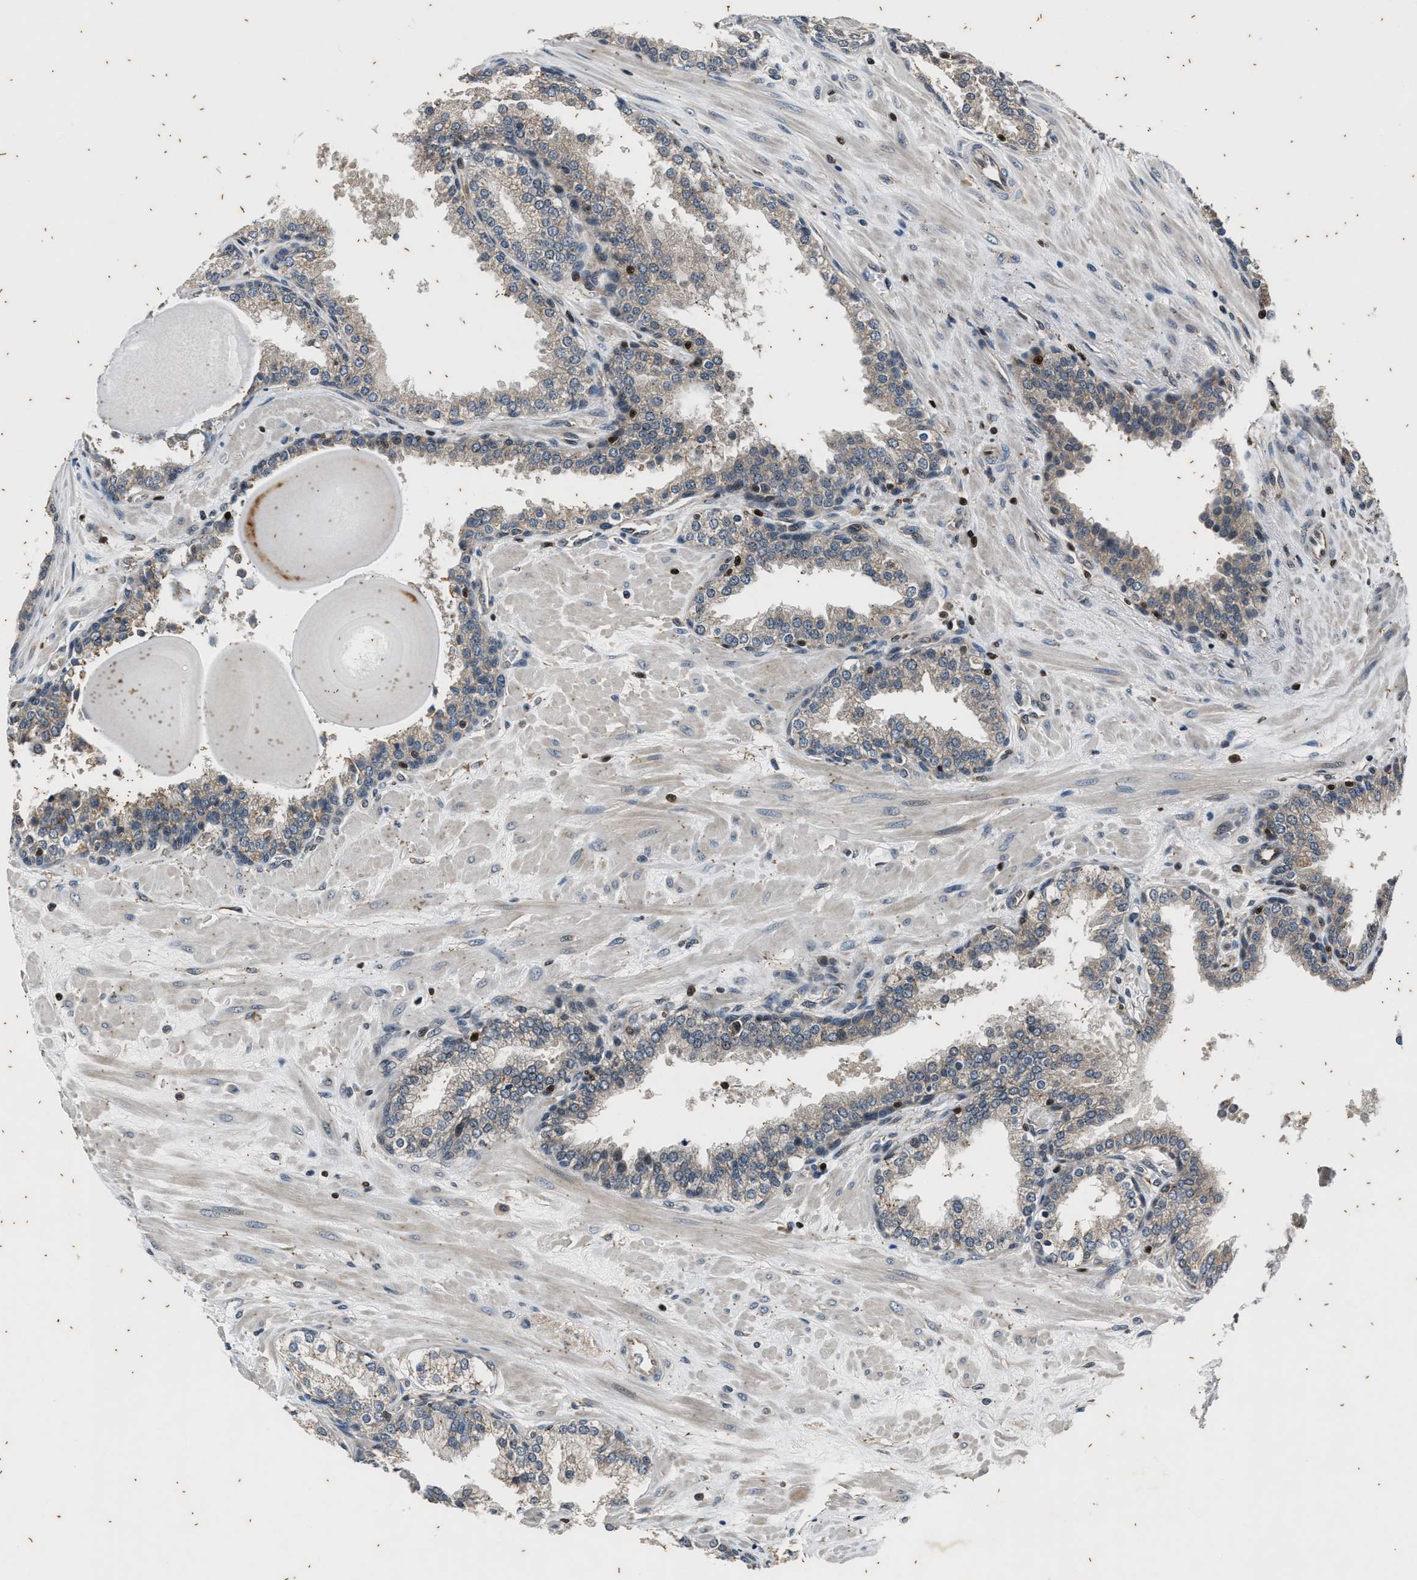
{"staining": {"intensity": "weak", "quantity": "<25%", "location": "cytoplasmic/membranous"}, "tissue": "prostate", "cell_type": "Glandular cells", "image_type": "normal", "snomed": [{"axis": "morphology", "description": "Normal tissue, NOS"}, {"axis": "topography", "description": "Prostate"}], "caption": "IHC of unremarkable prostate demonstrates no positivity in glandular cells.", "gene": "PTPN7", "patient": {"sex": "male", "age": 51}}